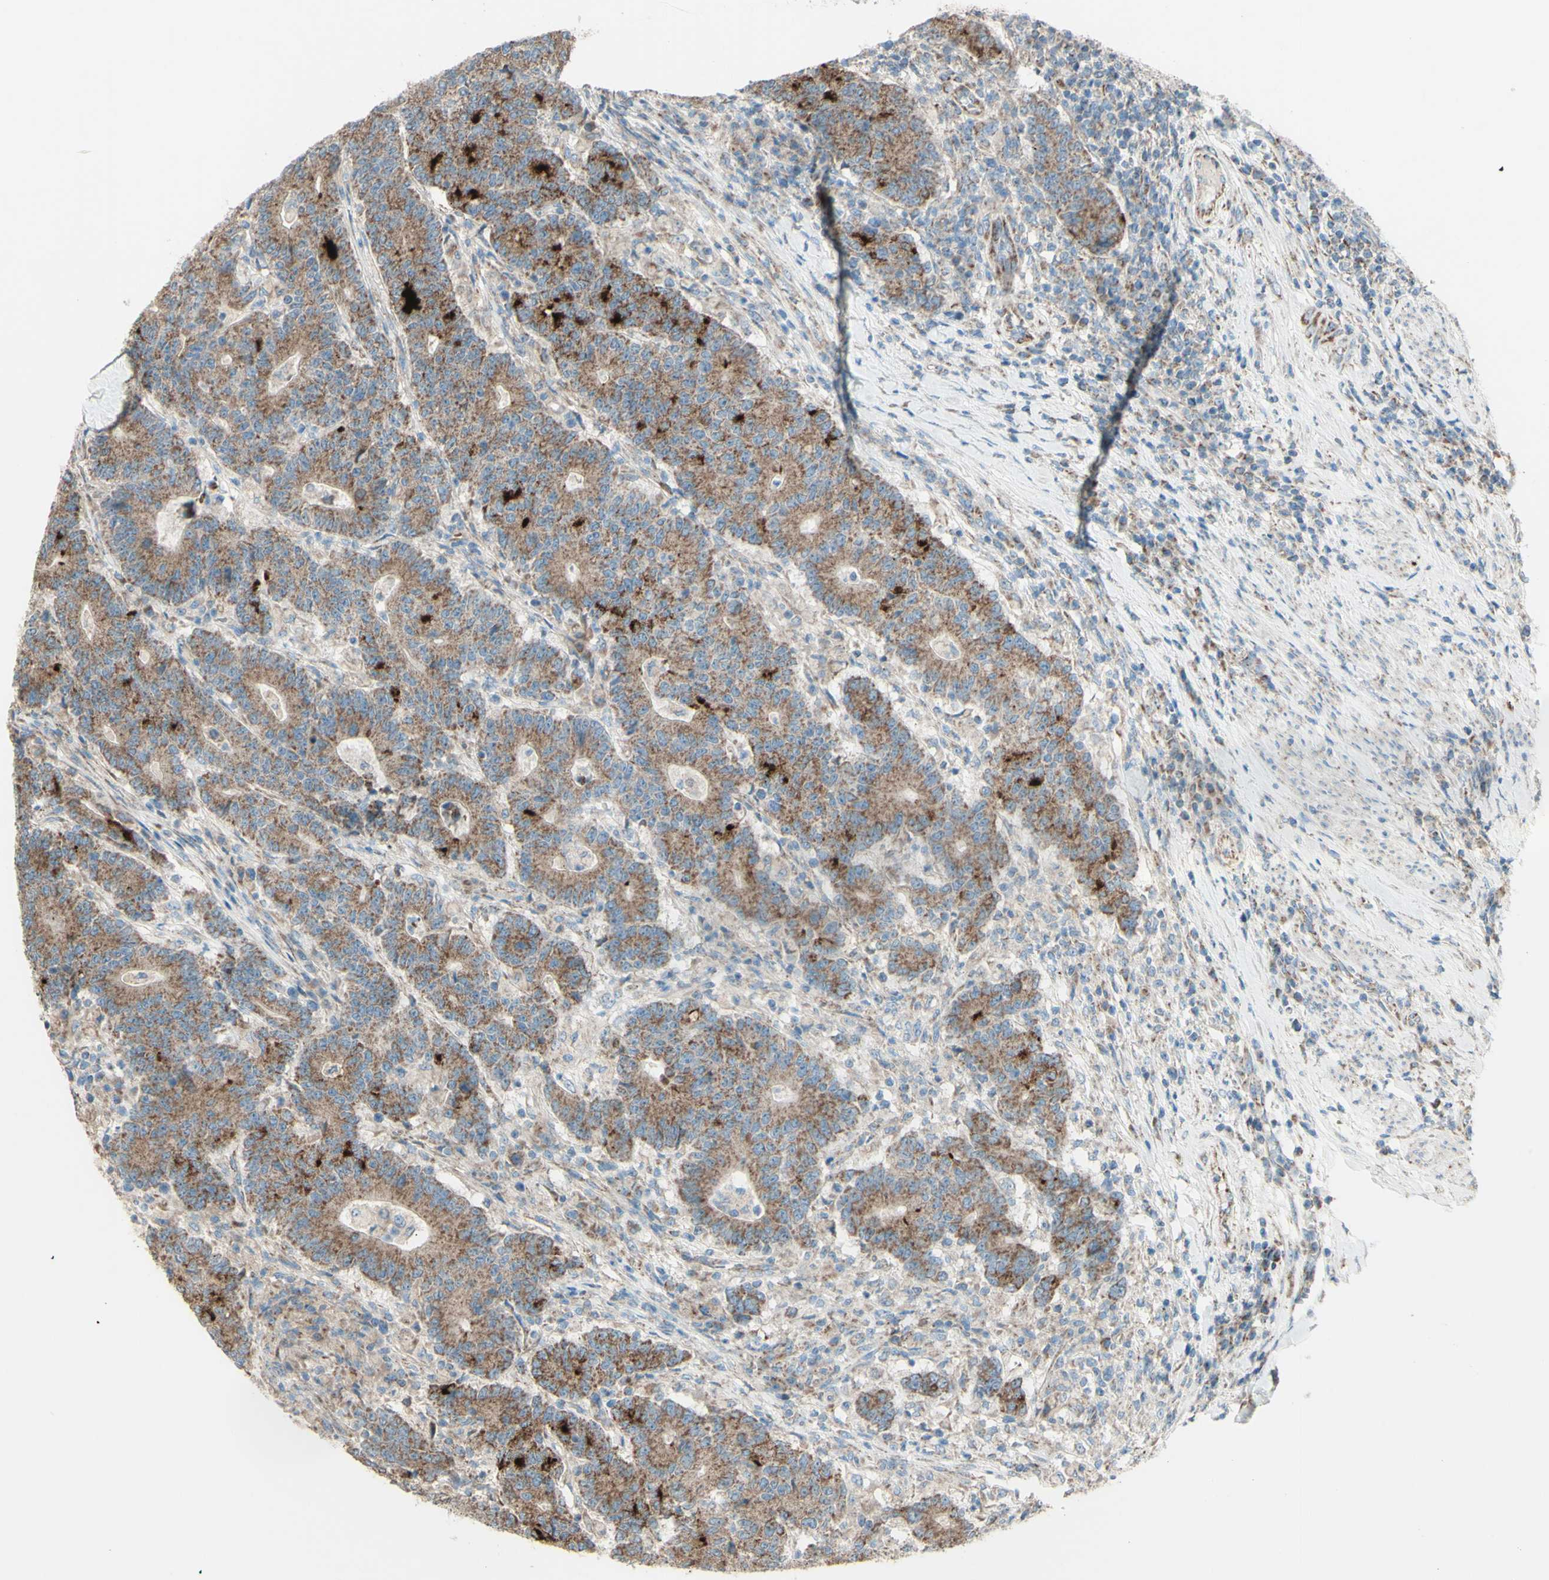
{"staining": {"intensity": "moderate", "quantity": ">75%", "location": "cytoplasmic/membranous"}, "tissue": "colorectal cancer", "cell_type": "Tumor cells", "image_type": "cancer", "snomed": [{"axis": "morphology", "description": "Normal tissue, NOS"}, {"axis": "morphology", "description": "Adenocarcinoma, NOS"}, {"axis": "topography", "description": "Colon"}], "caption": "A micrograph of colorectal adenocarcinoma stained for a protein shows moderate cytoplasmic/membranous brown staining in tumor cells.", "gene": "RHOT1", "patient": {"sex": "female", "age": 75}}